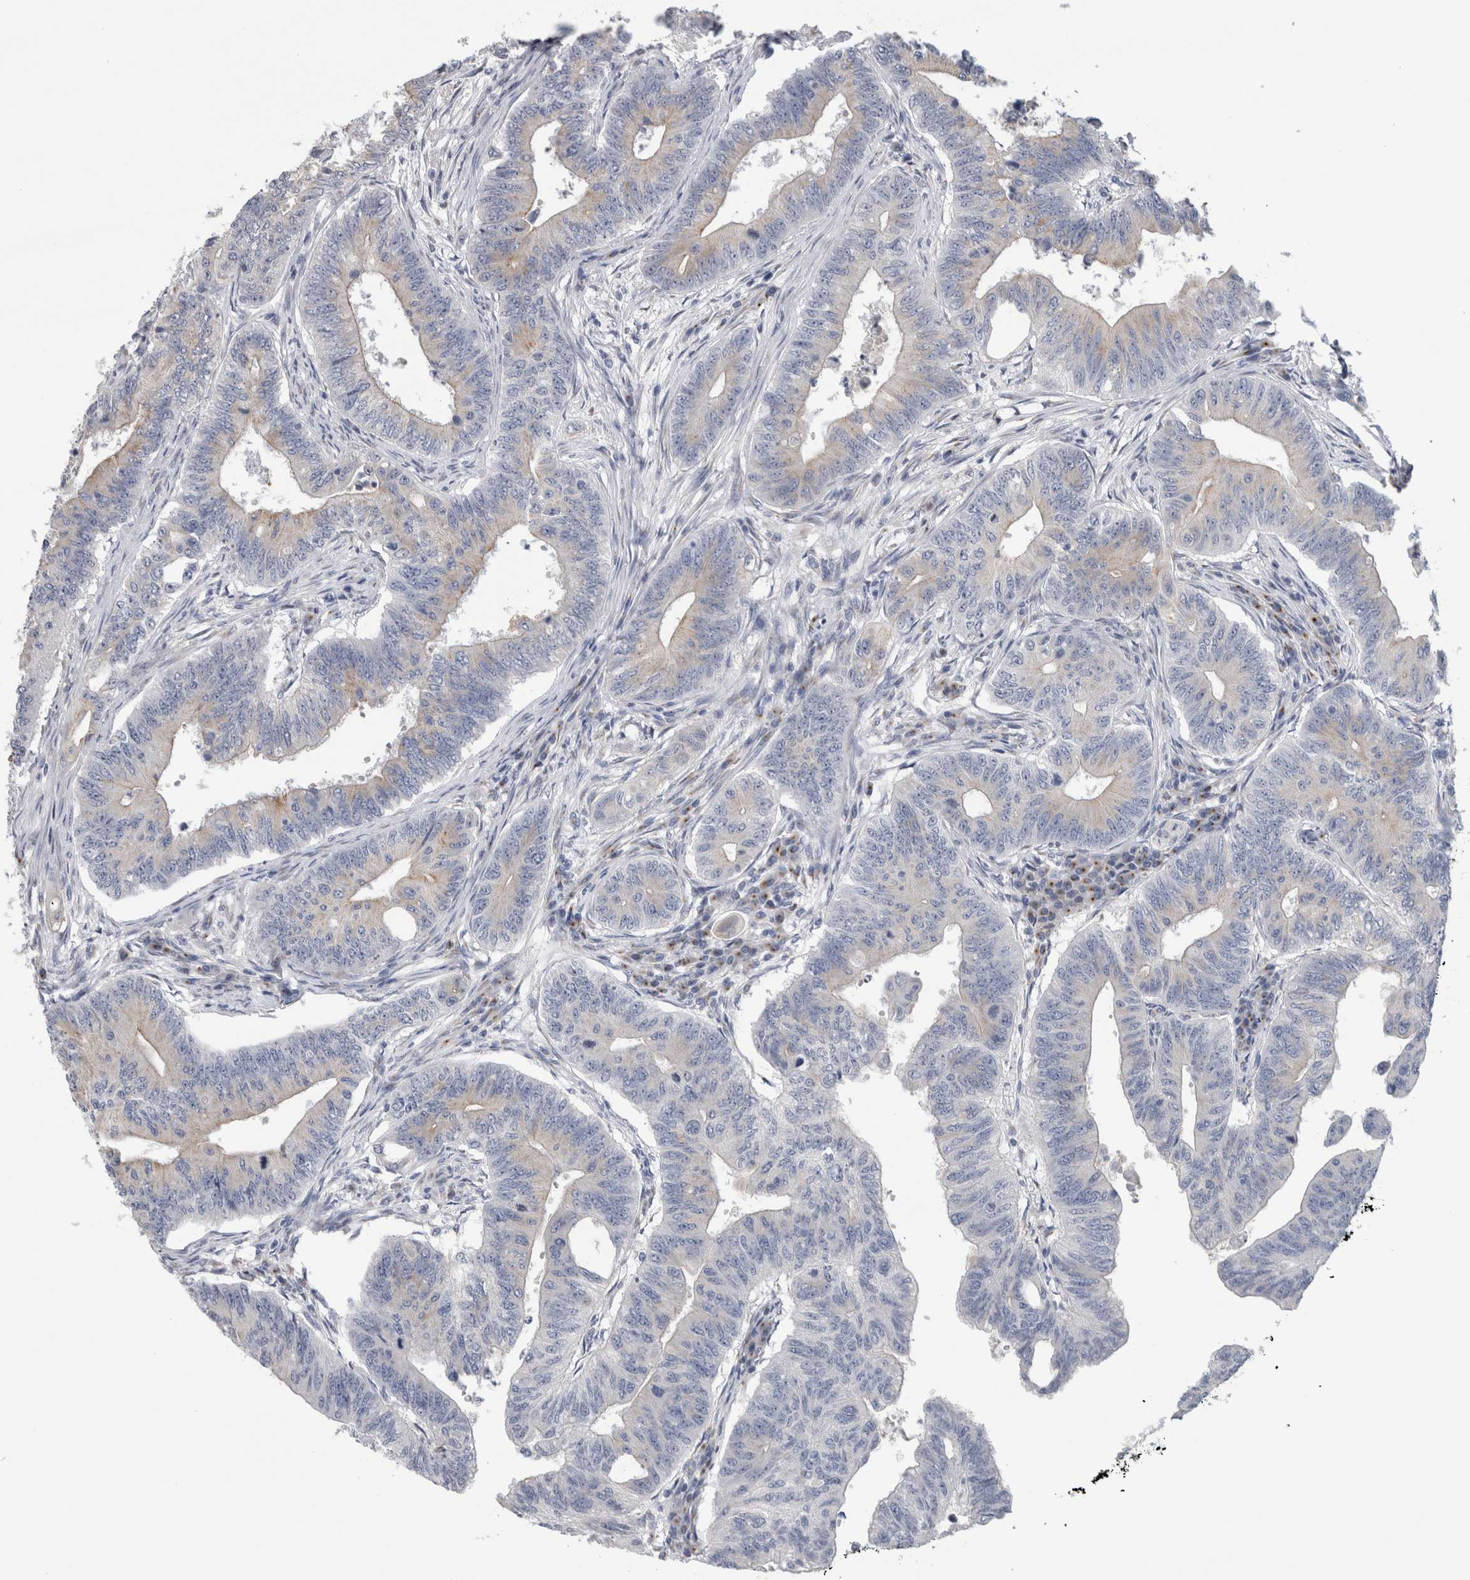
{"staining": {"intensity": "negative", "quantity": "none", "location": "none"}, "tissue": "colorectal cancer", "cell_type": "Tumor cells", "image_type": "cancer", "snomed": [{"axis": "morphology", "description": "Adenoma, NOS"}, {"axis": "morphology", "description": "Adenocarcinoma, NOS"}, {"axis": "topography", "description": "Colon"}], "caption": "DAB (3,3'-diaminobenzidine) immunohistochemical staining of adenocarcinoma (colorectal) reveals no significant positivity in tumor cells. (DAB (3,3'-diaminobenzidine) immunohistochemistry (IHC) with hematoxylin counter stain).", "gene": "AKAP9", "patient": {"sex": "male", "age": 79}}